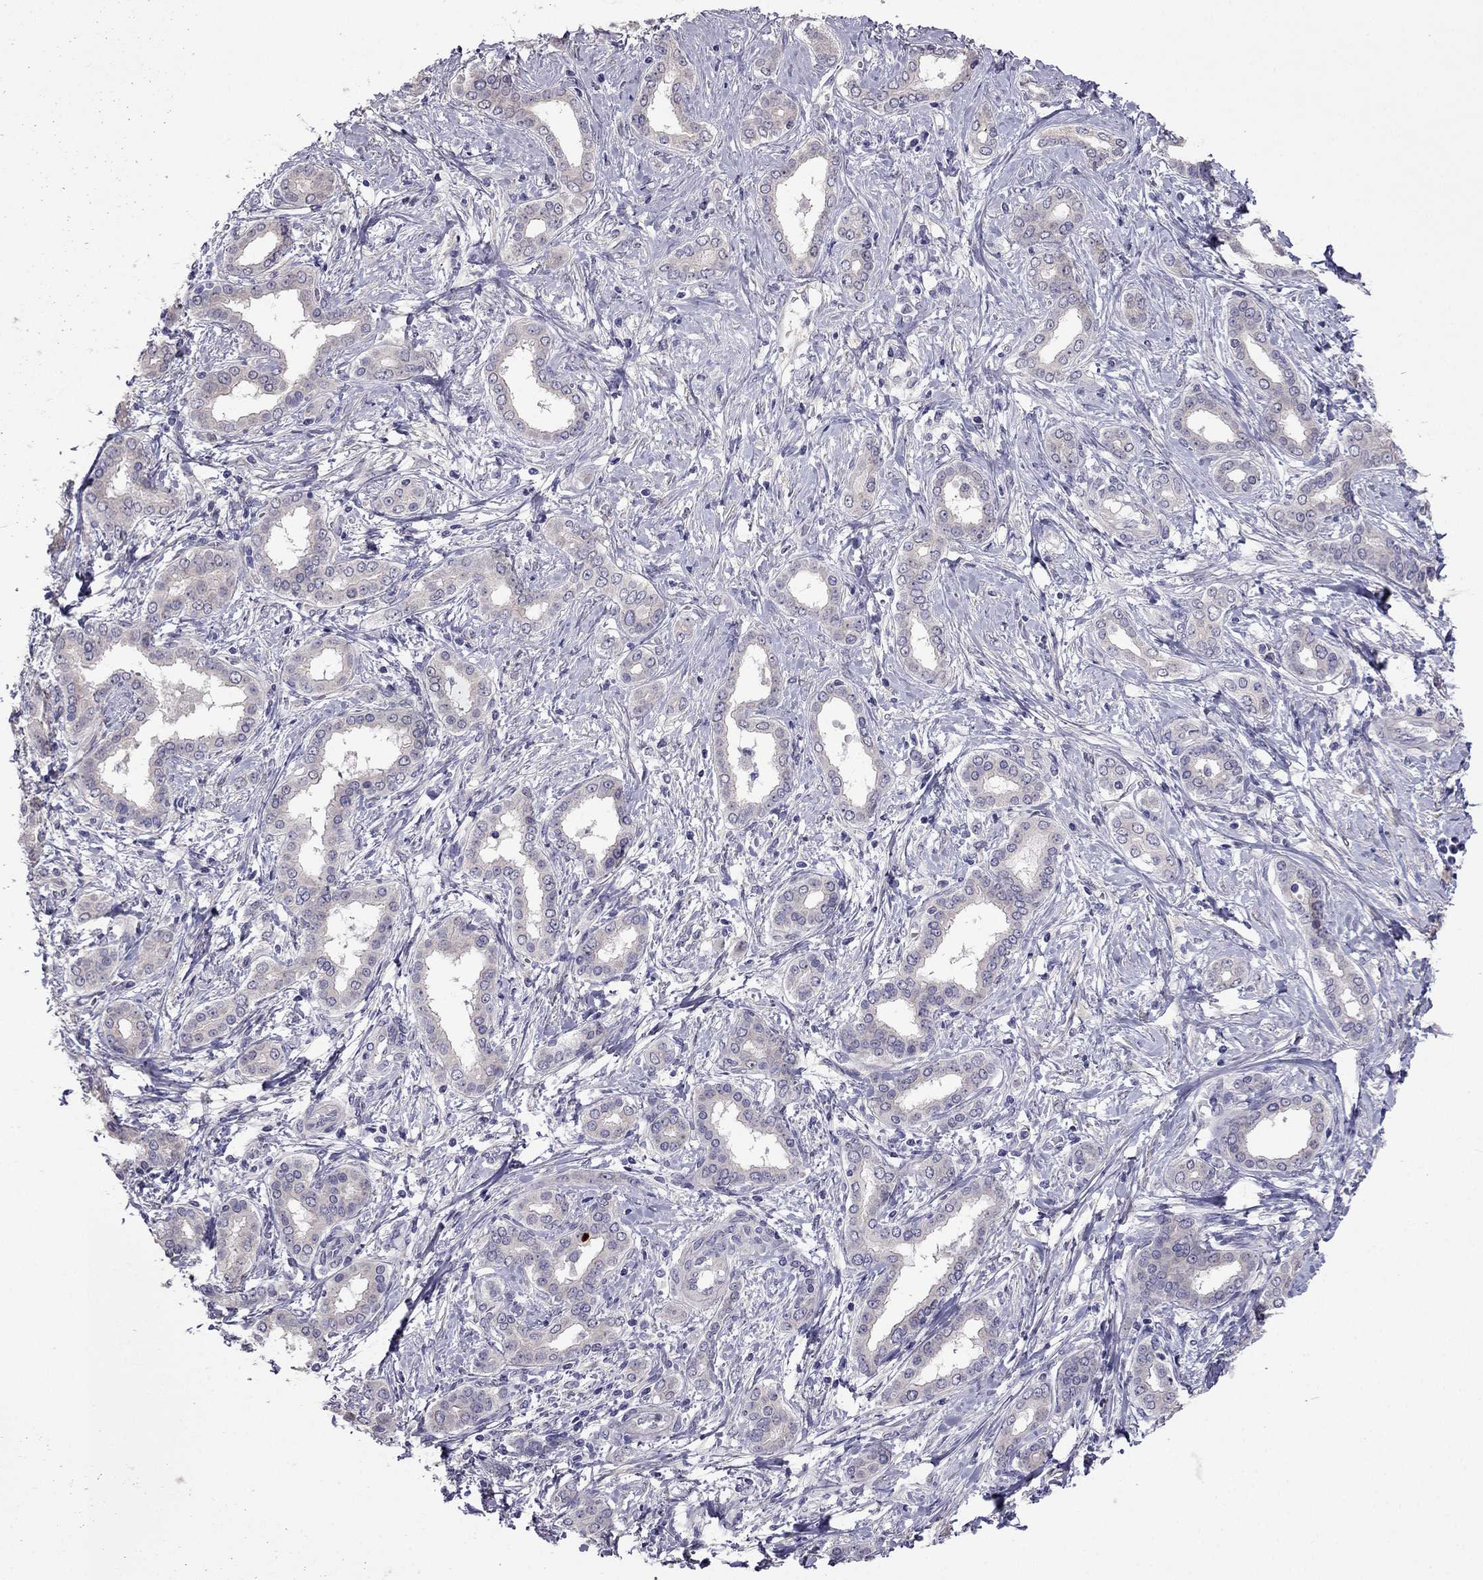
{"staining": {"intensity": "negative", "quantity": "none", "location": "none"}, "tissue": "liver cancer", "cell_type": "Tumor cells", "image_type": "cancer", "snomed": [{"axis": "morphology", "description": "Cholangiocarcinoma"}, {"axis": "topography", "description": "Liver"}], "caption": "A photomicrograph of human cholangiocarcinoma (liver) is negative for staining in tumor cells.", "gene": "SCNN1D", "patient": {"sex": "female", "age": 47}}